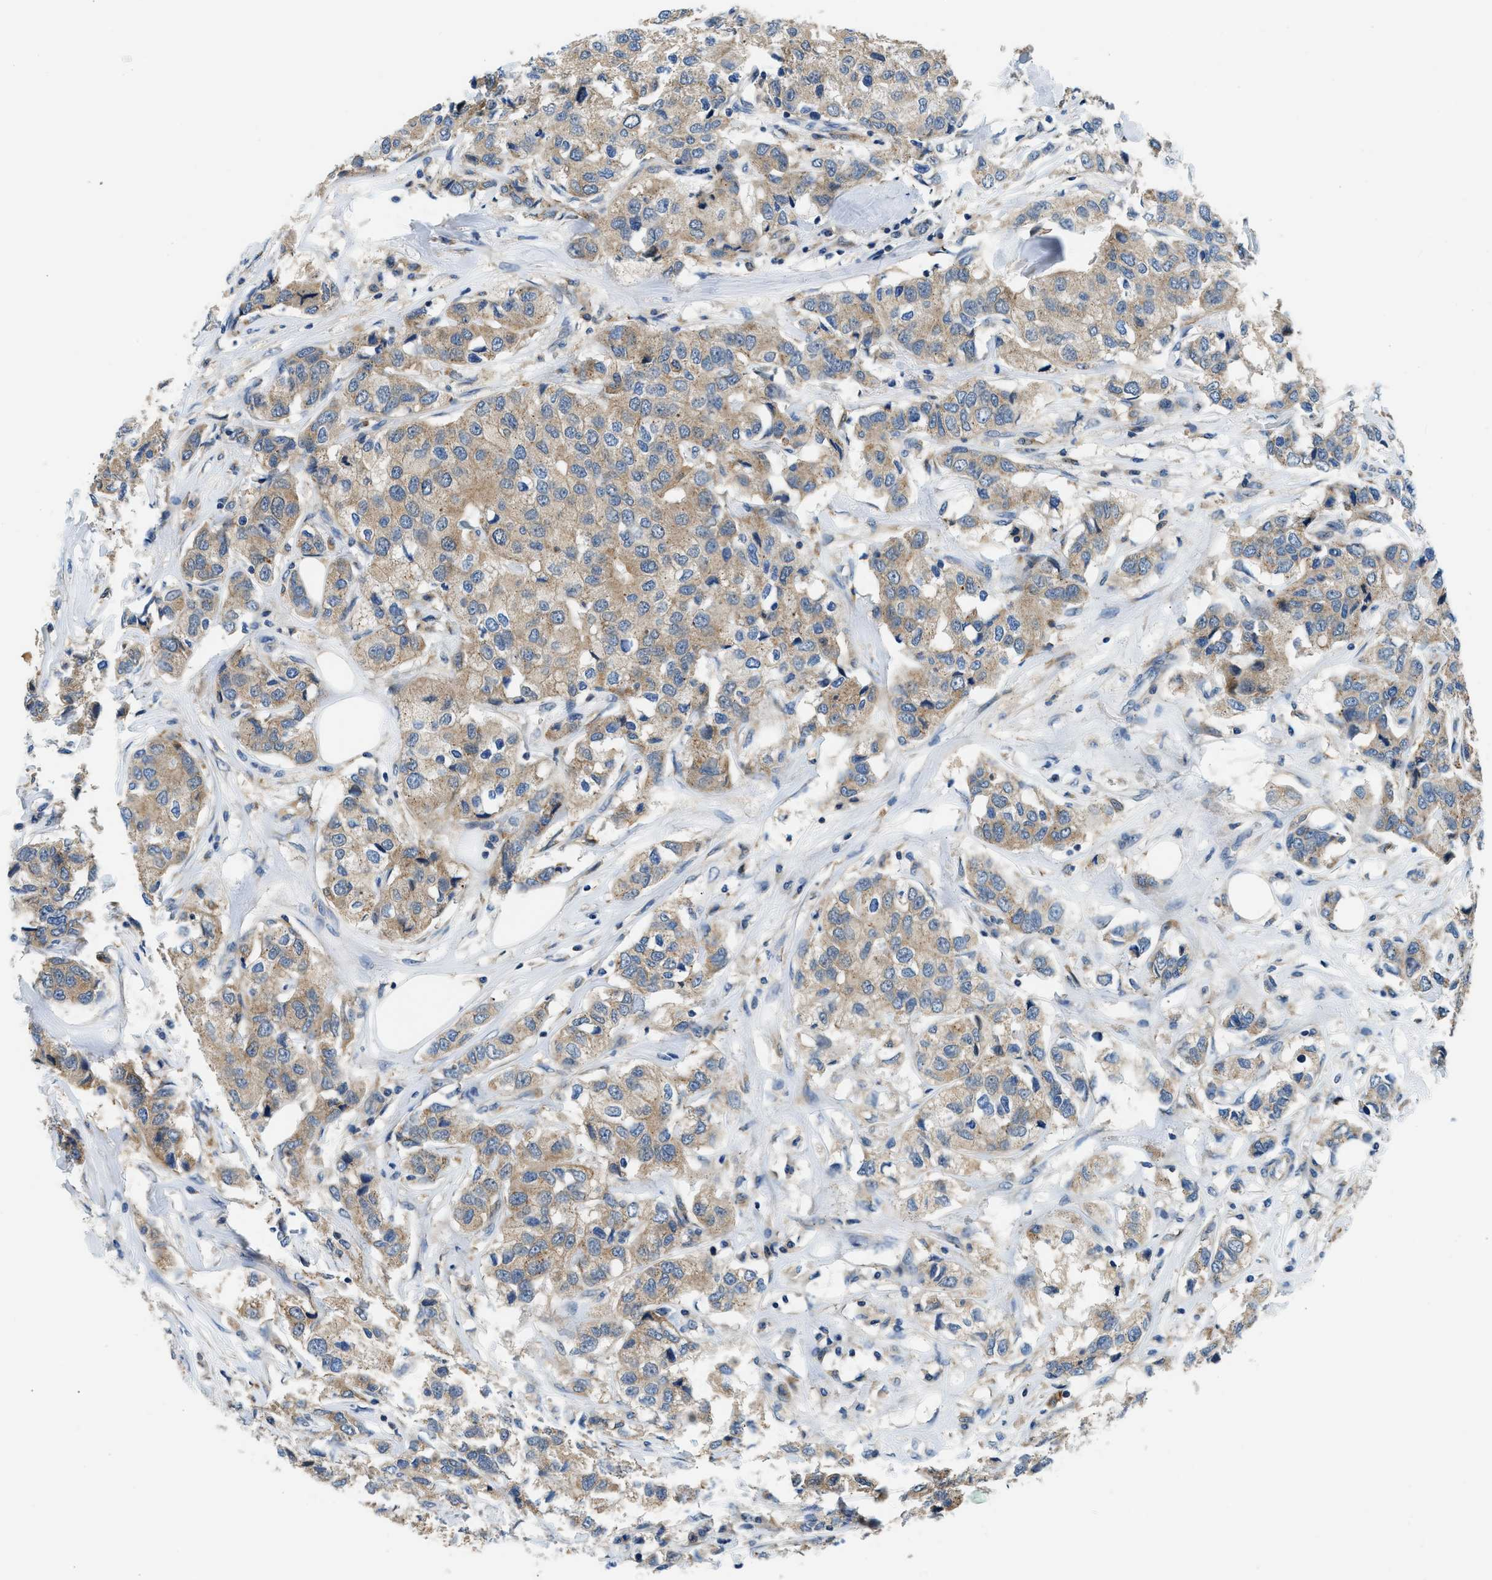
{"staining": {"intensity": "moderate", "quantity": ">75%", "location": "cytoplasmic/membranous"}, "tissue": "breast cancer", "cell_type": "Tumor cells", "image_type": "cancer", "snomed": [{"axis": "morphology", "description": "Duct carcinoma"}, {"axis": "topography", "description": "Breast"}], "caption": "Brown immunohistochemical staining in human breast invasive ductal carcinoma reveals moderate cytoplasmic/membranous expression in approximately >75% of tumor cells.", "gene": "LPIN2", "patient": {"sex": "female", "age": 80}}